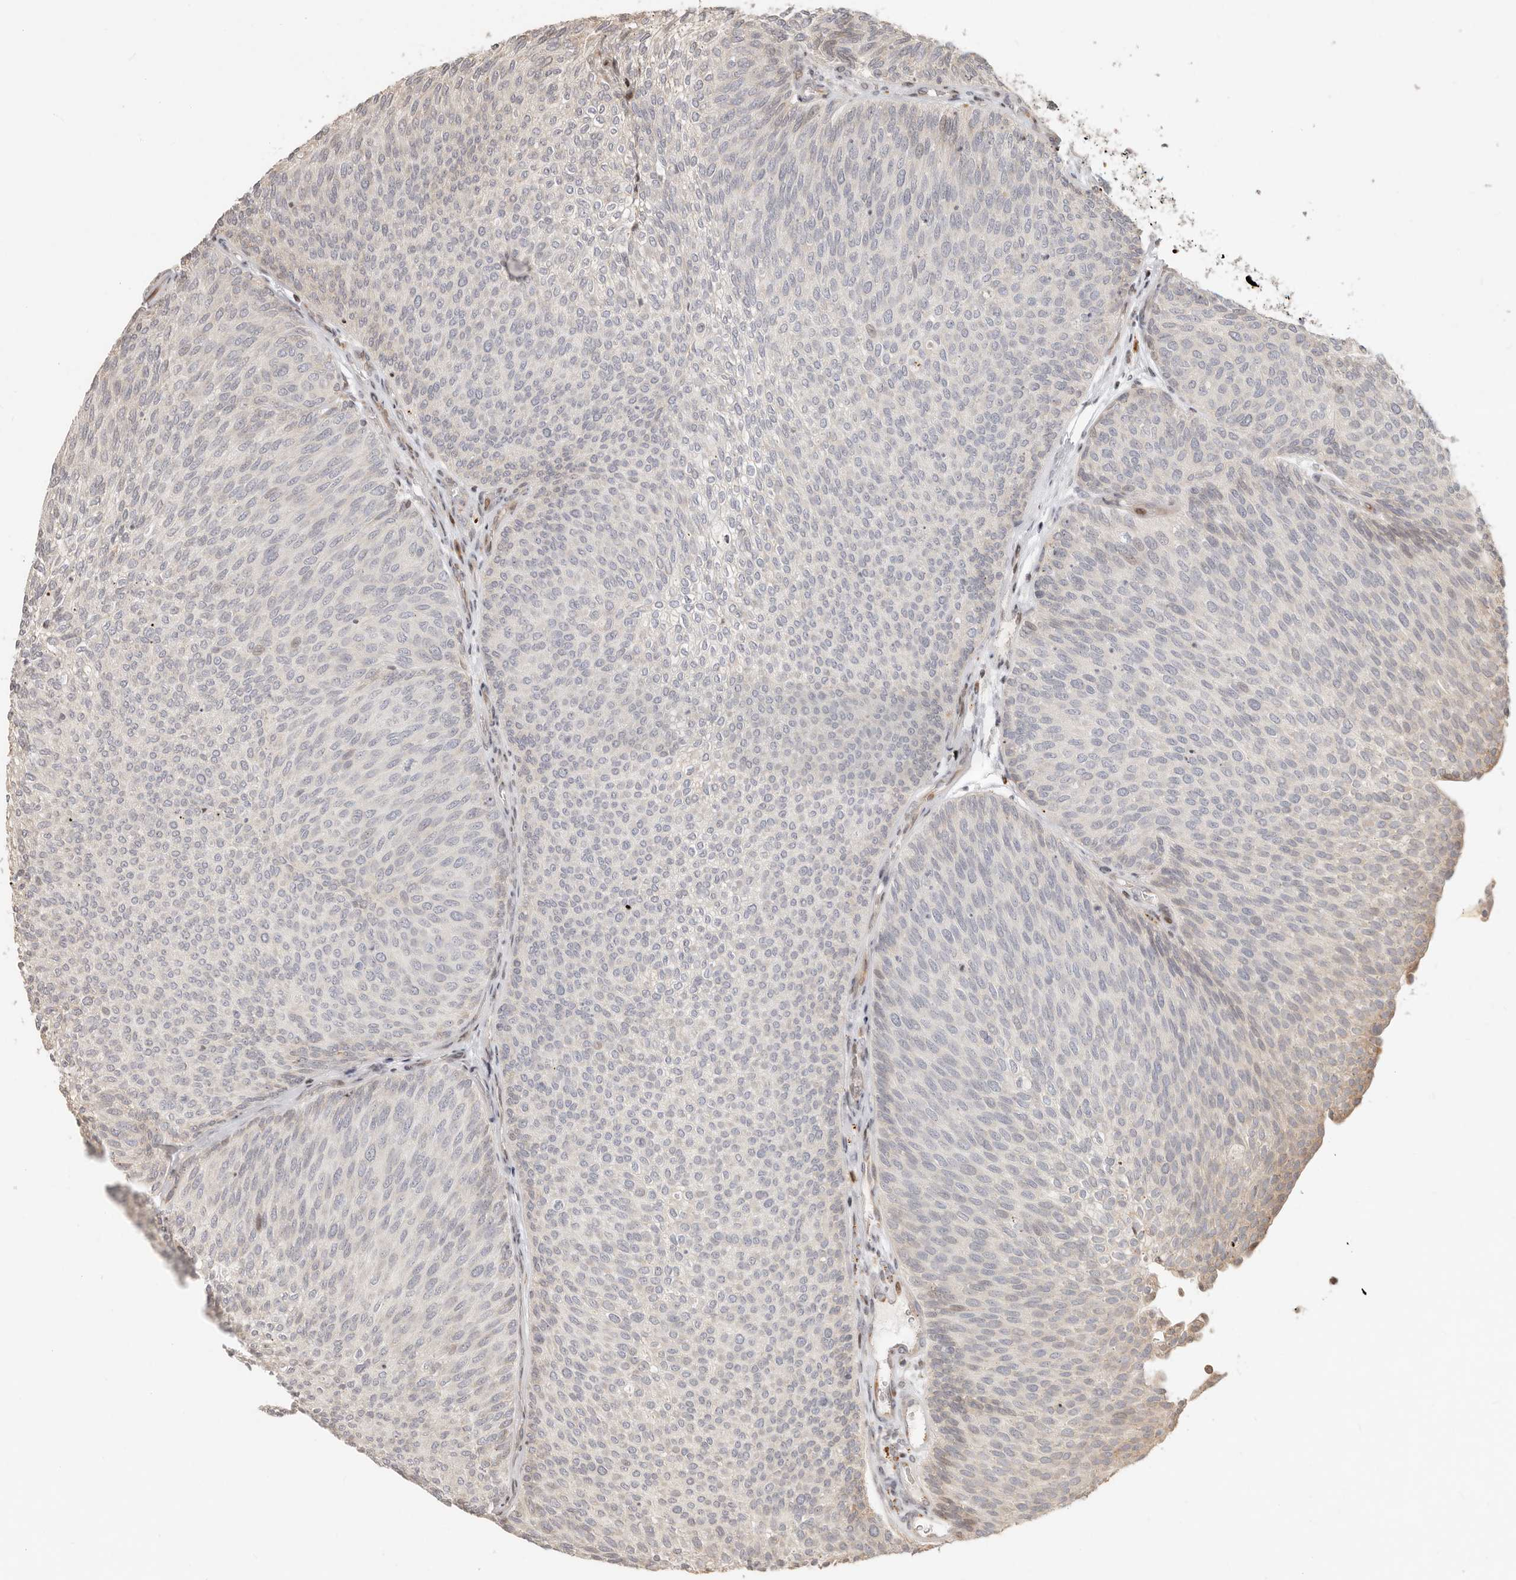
{"staining": {"intensity": "negative", "quantity": "none", "location": "none"}, "tissue": "urothelial cancer", "cell_type": "Tumor cells", "image_type": "cancer", "snomed": [{"axis": "morphology", "description": "Urothelial carcinoma, Low grade"}, {"axis": "topography", "description": "Urinary bladder"}], "caption": "IHC image of neoplastic tissue: urothelial carcinoma (low-grade) stained with DAB (3,3'-diaminobenzidine) demonstrates no significant protein expression in tumor cells. (DAB (3,3'-diaminobenzidine) immunohistochemistry visualized using brightfield microscopy, high magnification).", "gene": "TRIM4", "patient": {"sex": "female", "age": 79}}